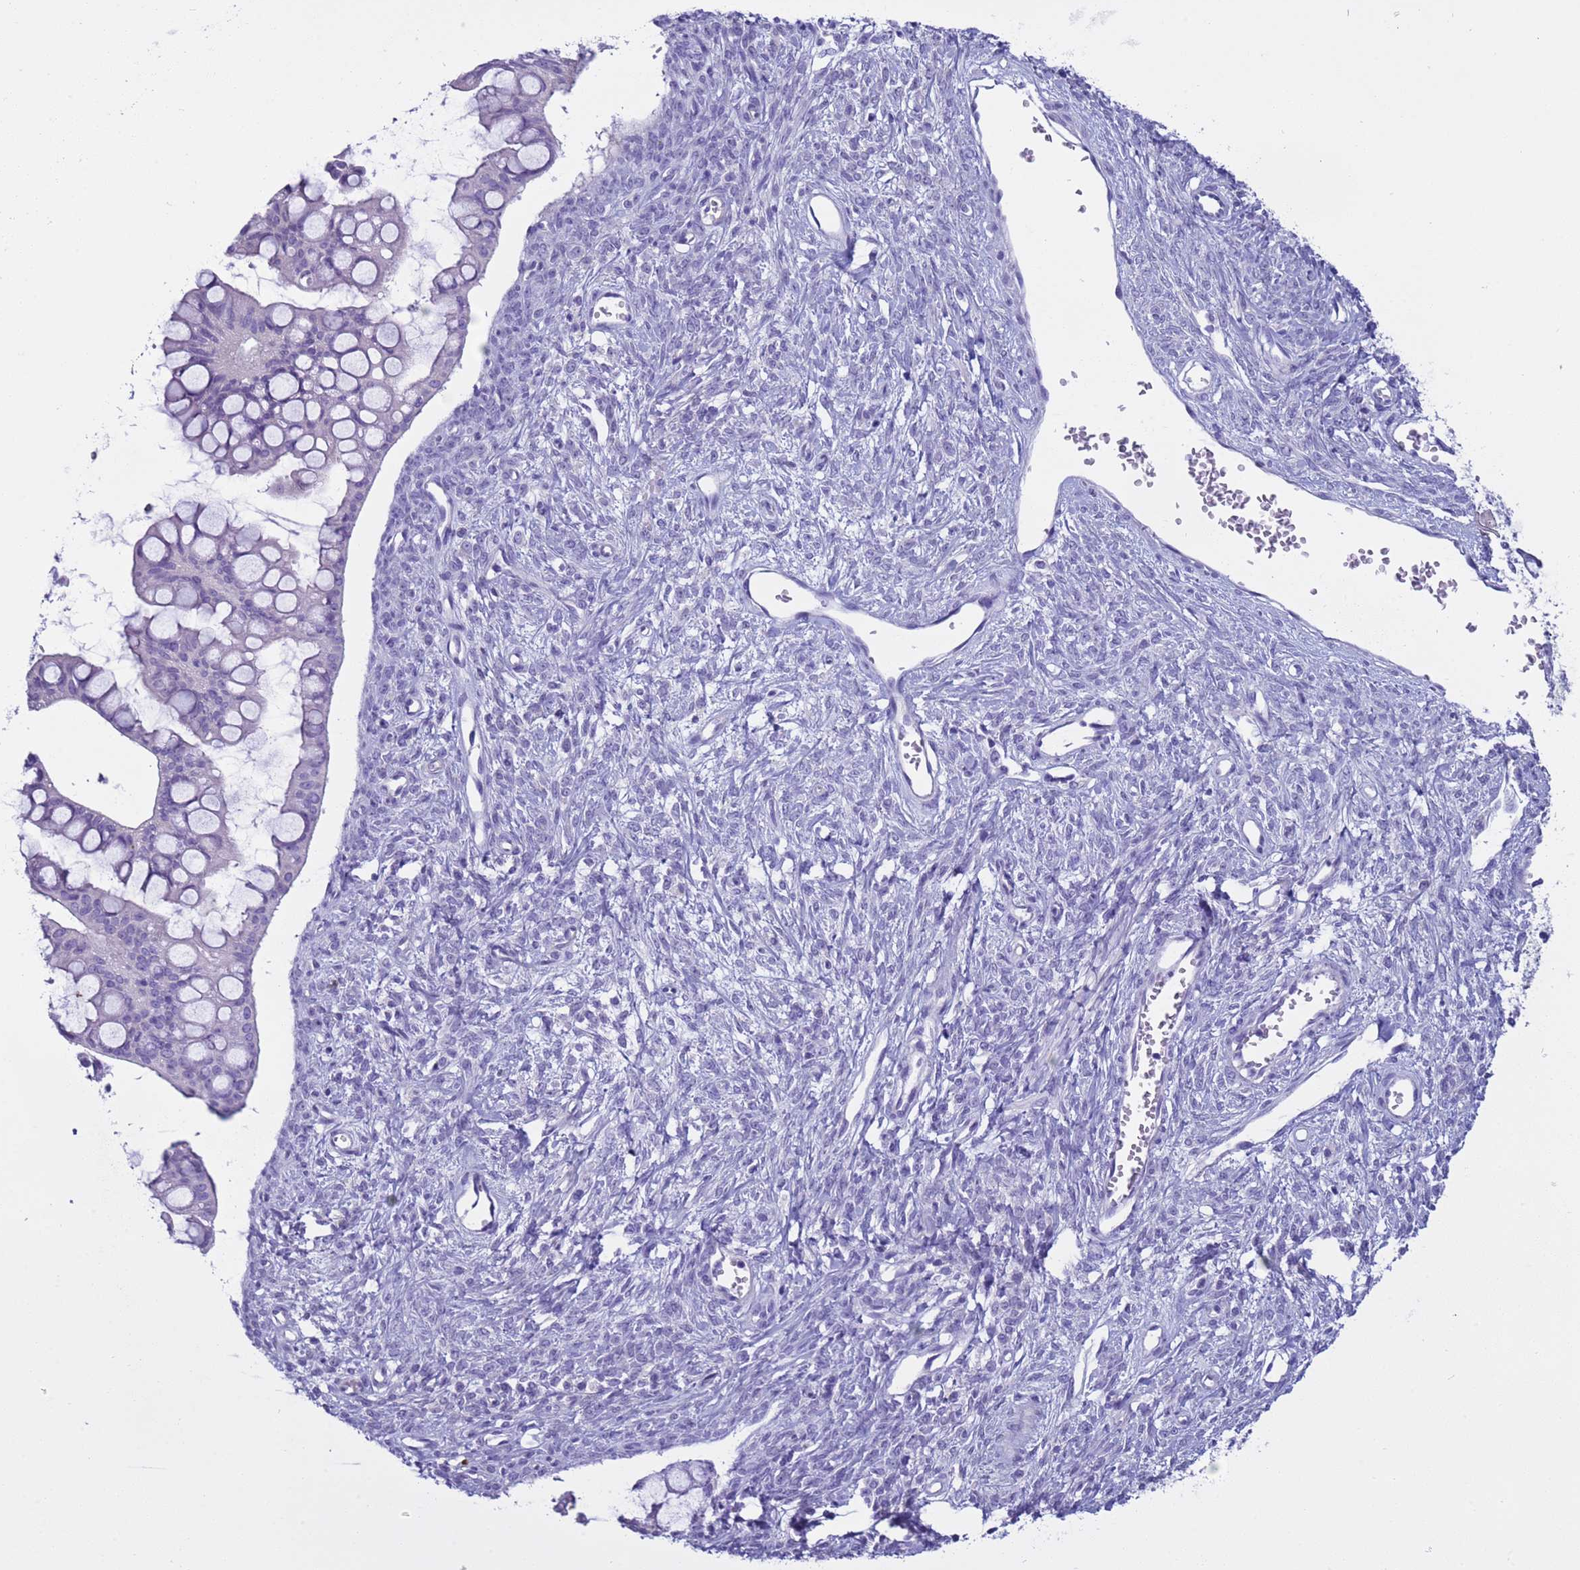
{"staining": {"intensity": "negative", "quantity": "none", "location": "none"}, "tissue": "ovarian cancer", "cell_type": "Tumor cells", "image_type": "cancer", "snomed": [{"axis": "morphology", "description": "Cystadenocarcinoma, mucinous, NOS"}, {"axis": "topography", "description": "Ovary"}], "caption": "IHC histopathology image of neoplastic tissue: mucinous cystadenocarcinoma (ovarian) stained with DAB (3,3'-diaminobenzidine) displays no significant protein positivity in tumor cells.", "gene": "CST4", "patient": {"sex": "female", "age": 73}}